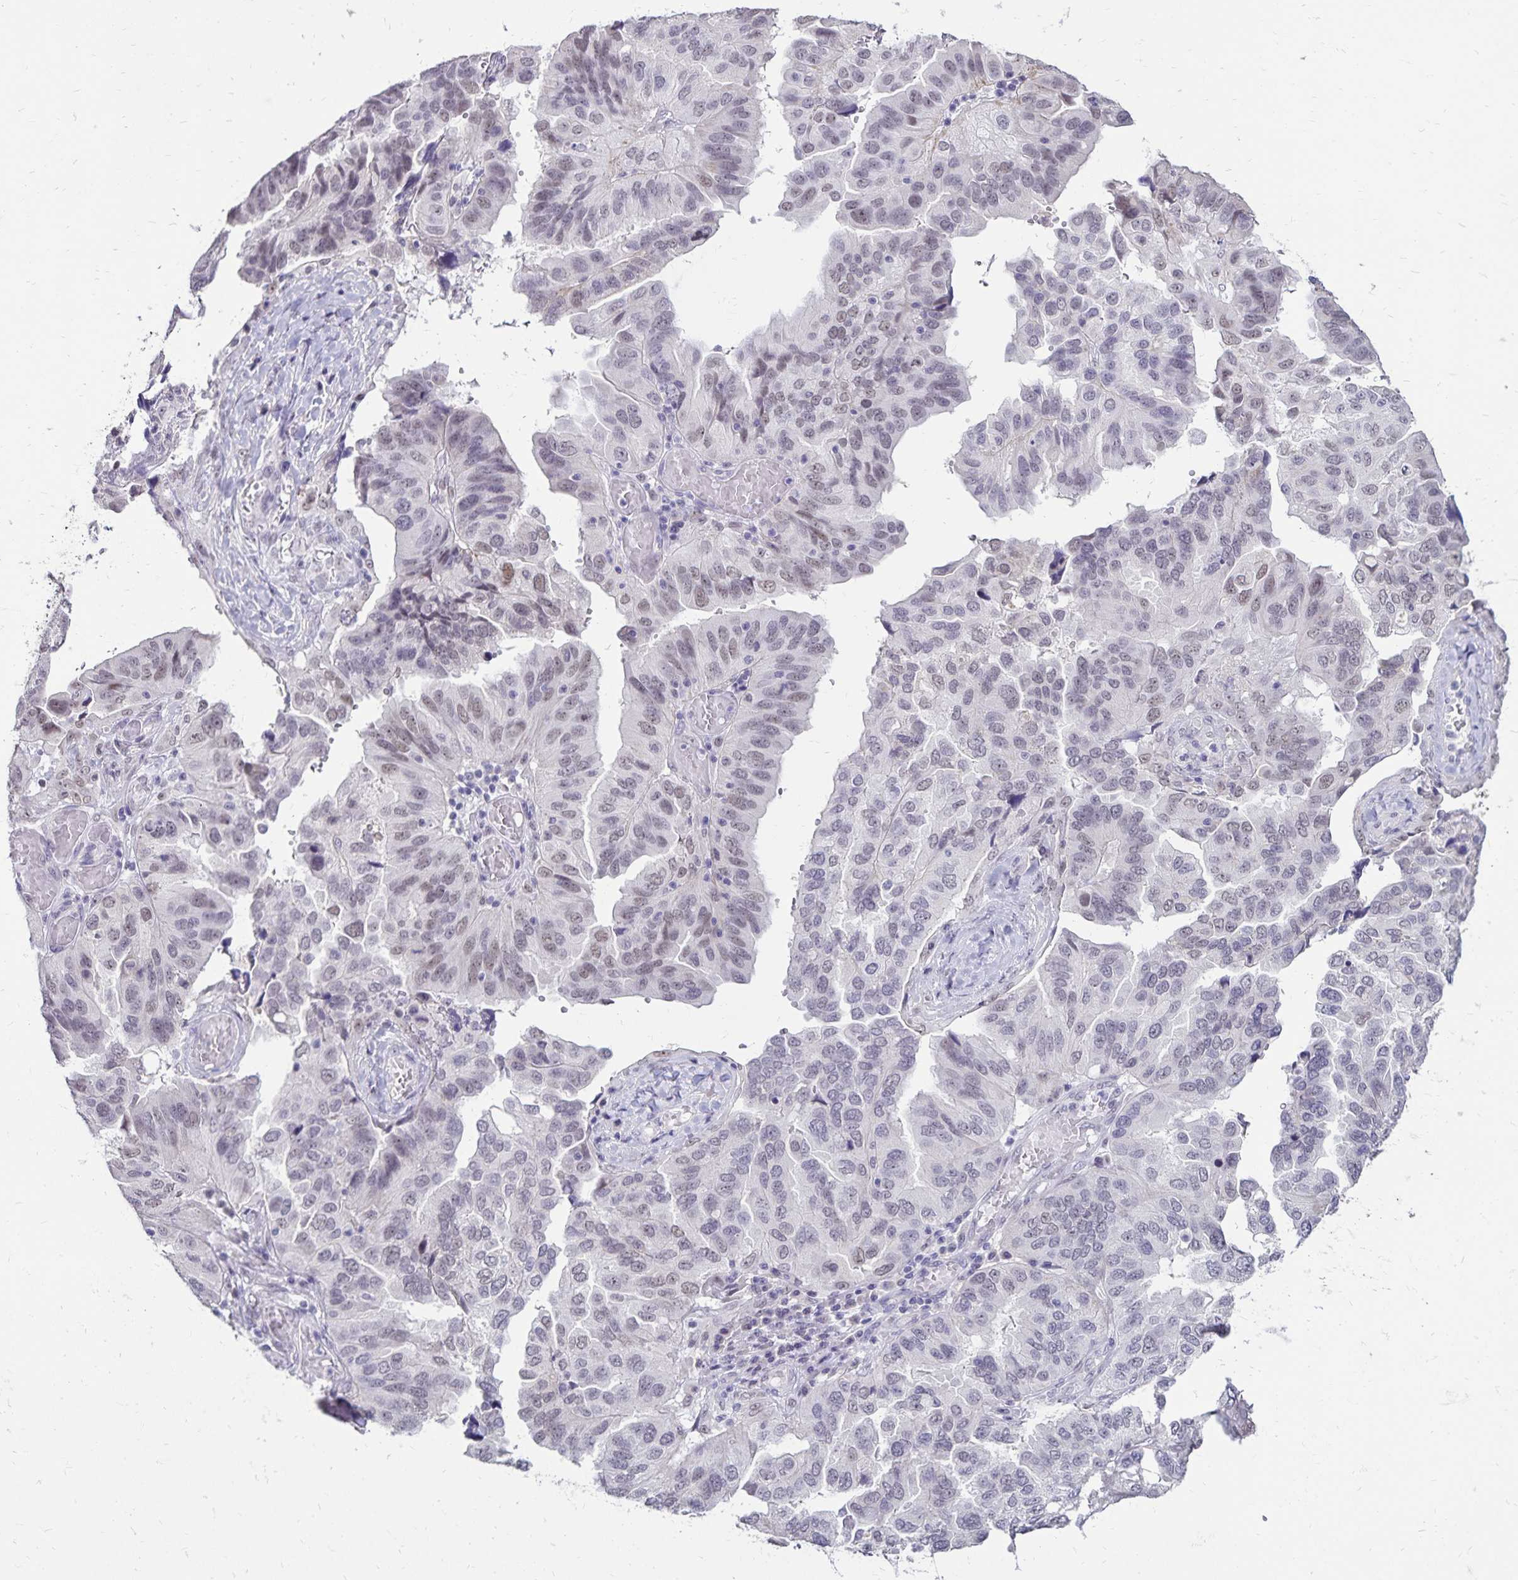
{"staining": {"intensity": "weak", "quantity": "<25%", "location": "nuclear"}, "tissue": "ovarian cancer", "cell_type": "Tumor cells", "image_type": "cancer", "snomed": [{"axis": "morphology", "description": "Cystadenocarcinoma, serous, NOS"}, {"axis": "topography", "description": "Ovary"}], "caption": "The photomicrograph demonstrates no significant expression in tumor cells of serous cystadenocarcinoma (ovarian).", "gene": "POLB", "patient": {"sex": "female", "age": 79}}